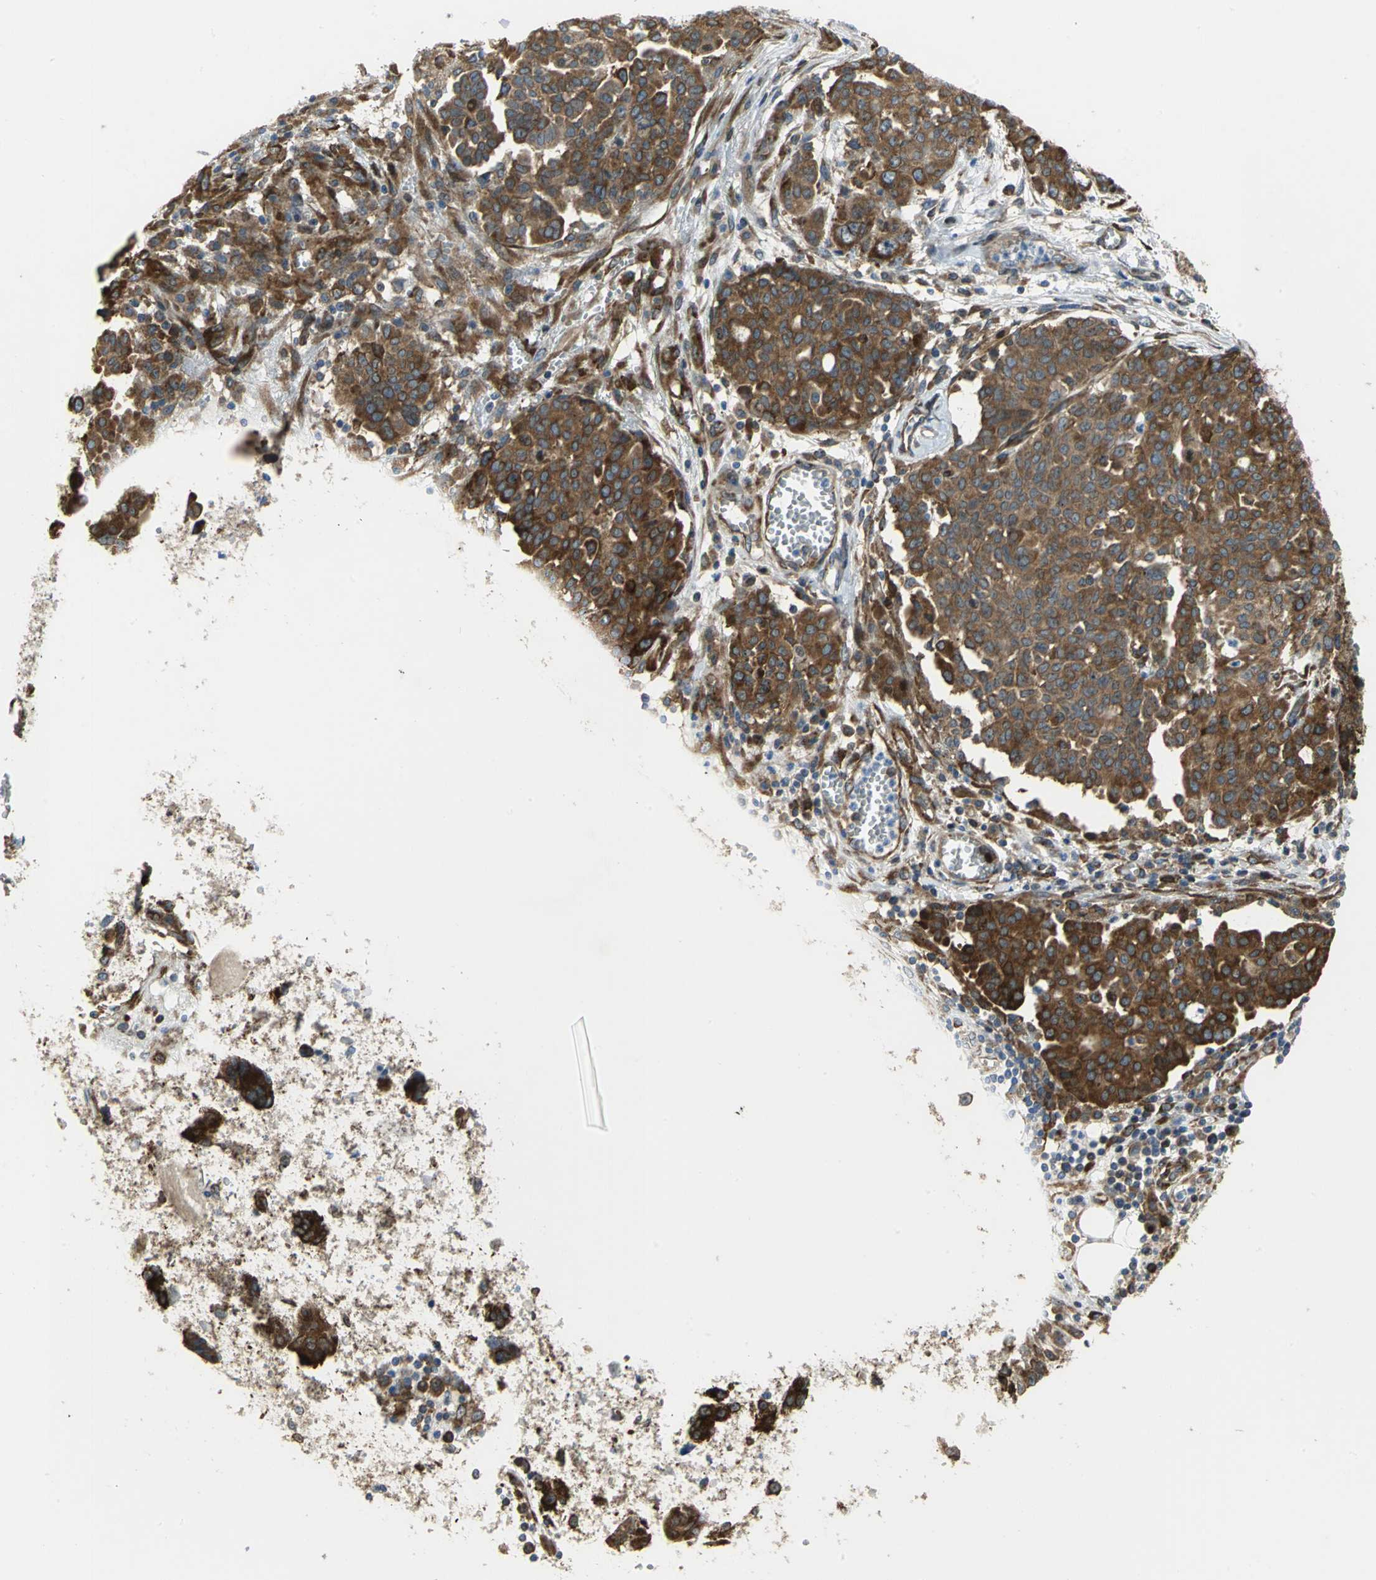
{"staining": {"intensity": "strong", "quantity": ">75%", "location": "cytoplasmic/membranous"}, "tissue": "ovarian cancer", "cell_type": "Tumor cells", "image_type": "cancer", "snomed": [{"axis": "morphology", "description": "Cystadenocarcinoma, serous, NOS"}, {"axis": "topography", "description": "Soft tissue"}, {"axis": "topography", "description": "Ovary"}], "caption": "Strong cytoplasmic/membranous protein staining is appreciated in approximately >75% of tumor cells in ovarian serous cystadenocarcinoma. (Stains: DAB (3,3'-diaminobenzidine) in brown, nuclei in blue, Microscopy: brightfield microscopy at high magnification).", "gene": "YBX1", "patient": {"sex": "female", "age": 57}}